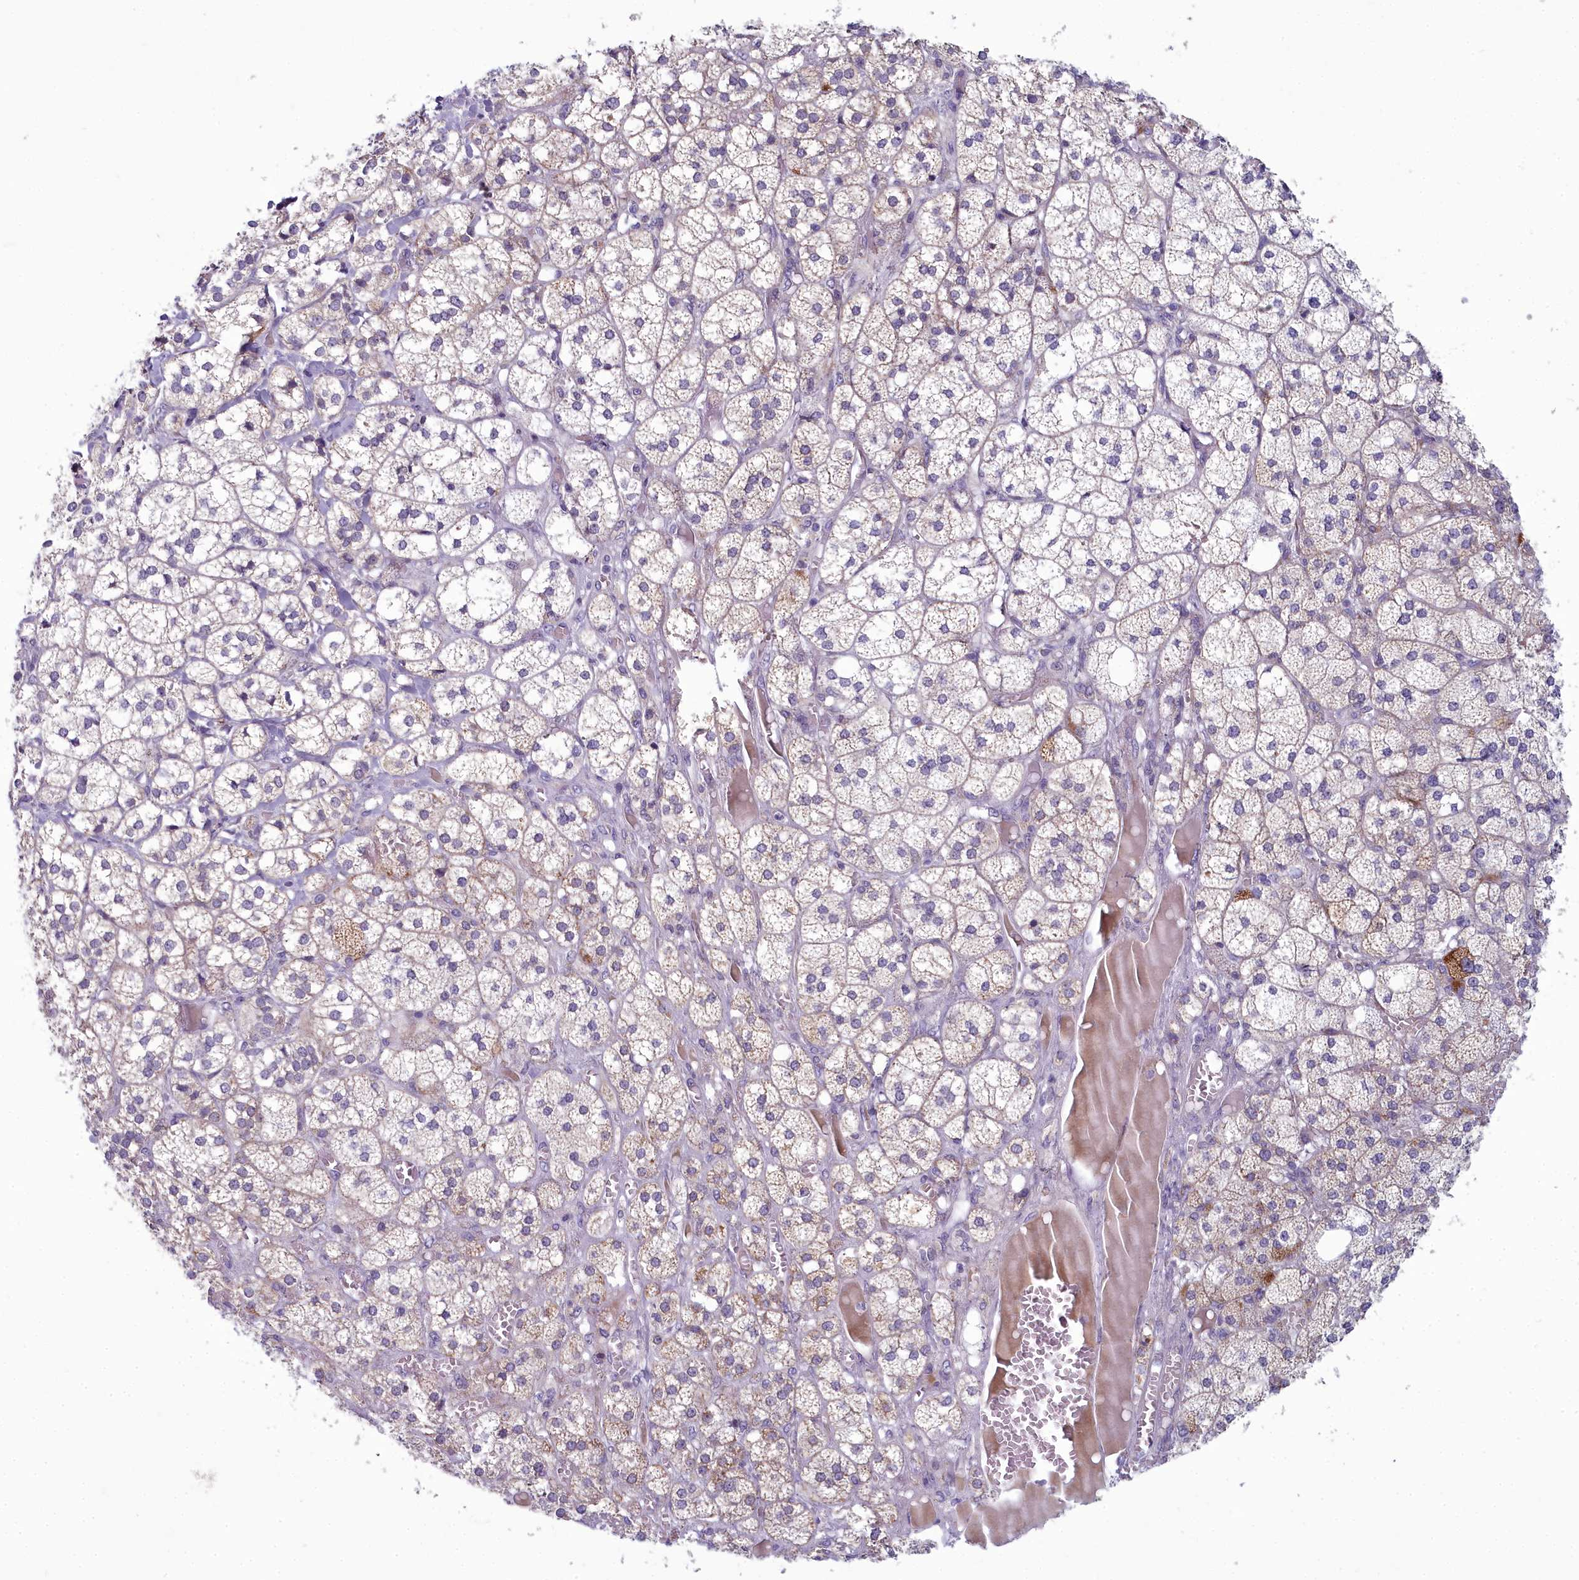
{"staining": {"intensity": "moderate", "quantity": "25%-75%", "location": "cytoplasmic/membranous"}, "tissue": "adrenal gland", "cell_type": "Glandular cells", "image_type": "normal", "snomed": [{"axis": "morphology", "description": "Normal tissue, NOS"}, {"axis": "topography", "description": "Adrenal gland"}], "caption": "DAB immunohistochemical staining of normal human adrenal gland shows moderate cytoplasmic/membranous protein staining in about 25%-75% of glandular cells.", "gene": "INSYN2A", "patient": {"sex": "female", "age": 61}}